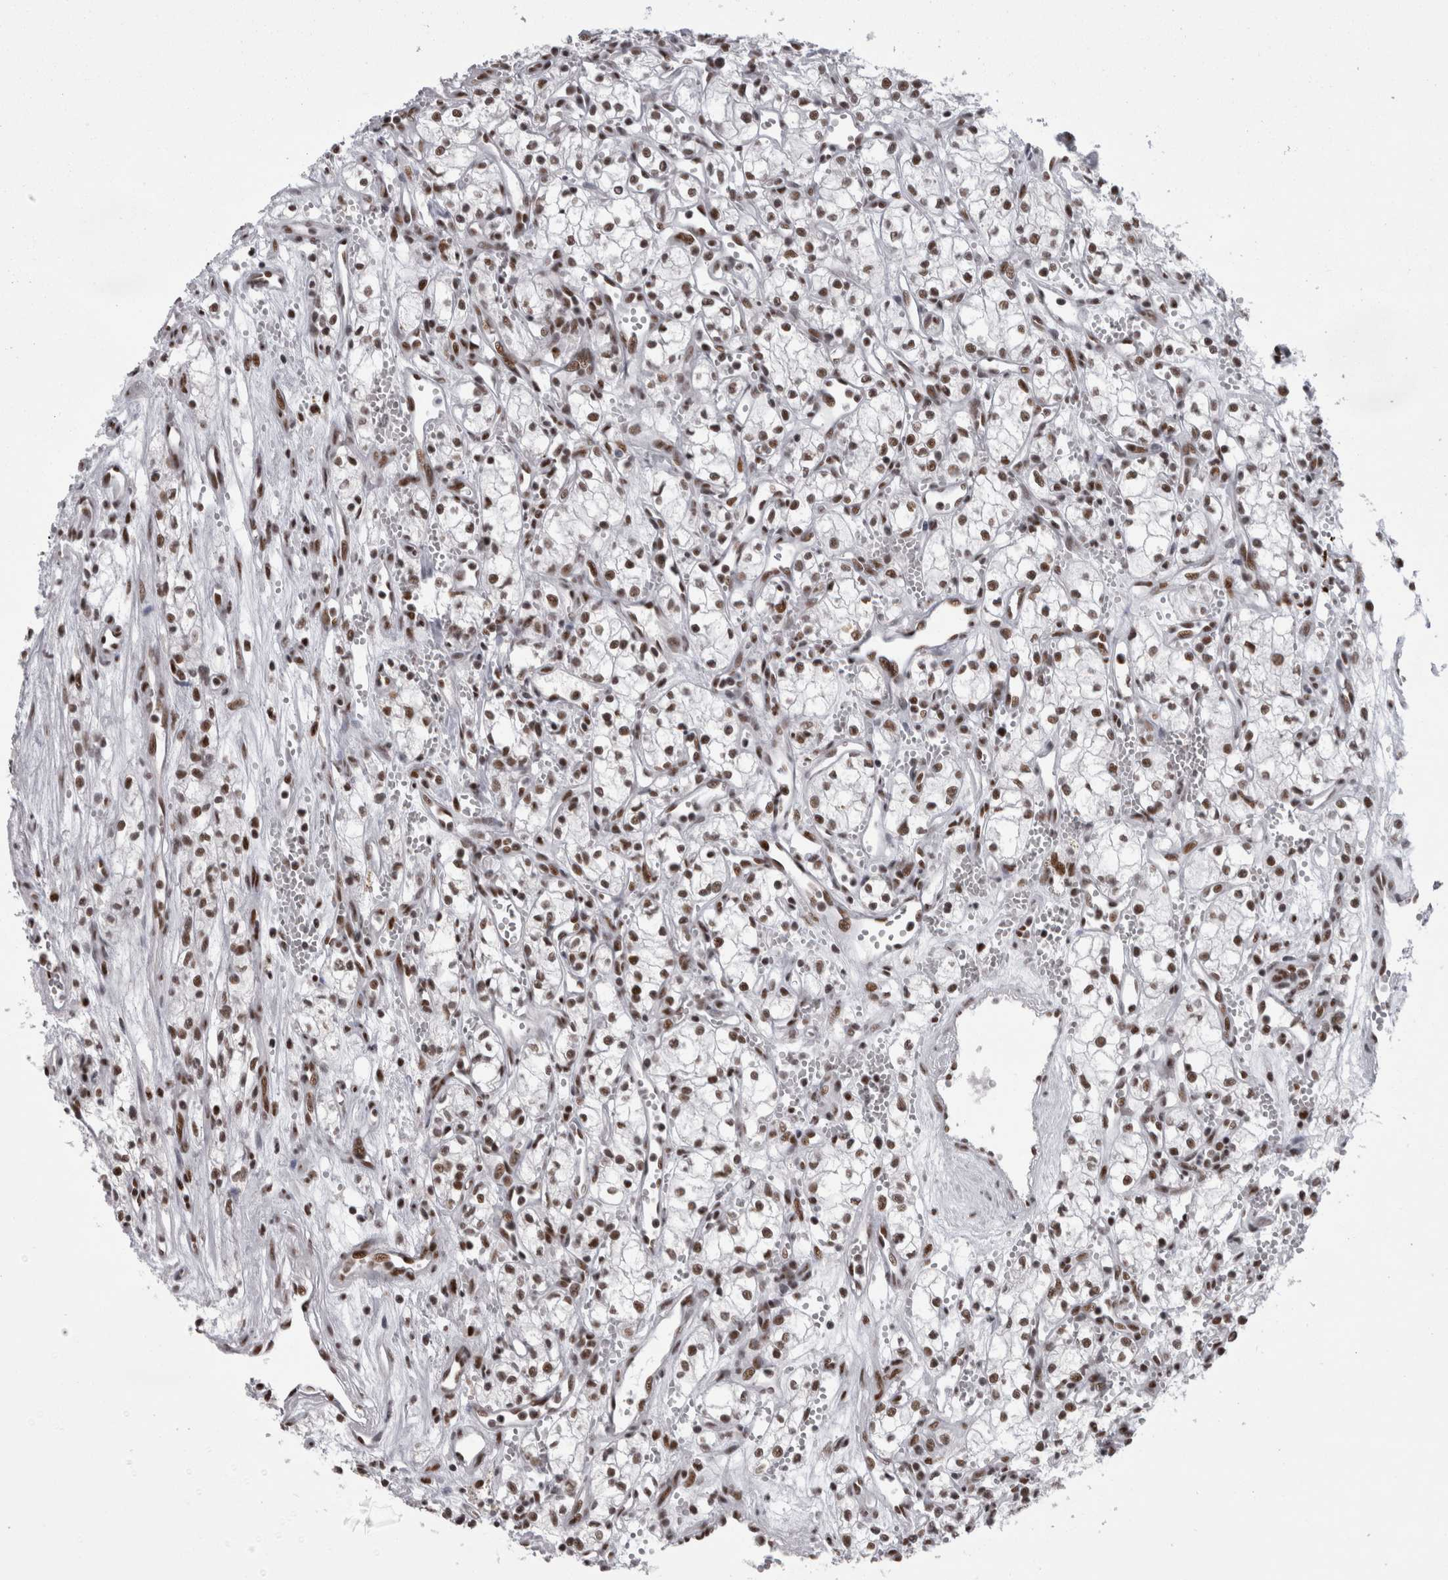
{"staining": {"intensity": "moderate", "quantity": ">75%", "location": "nuclear"}, "tissue": "renal cancer", "cell_type": "Tumor cells", "image_type": "cancer", "snomed": [{"axis": "morphology", "description": "Adenocarcinoma, NOS"}, {"axis": "topography", "description": "Kidney"}], "caption": "High-magnification brightfield microscopy of renal cancer stained with DAB (brown) and counterstained with hematoxylin (blue). tumor cells exhibit moderate nuclear expression is seen in about>75% of cells.", "gene": "SNRNP40", "patient": {"sex": "male", "age": 59}}